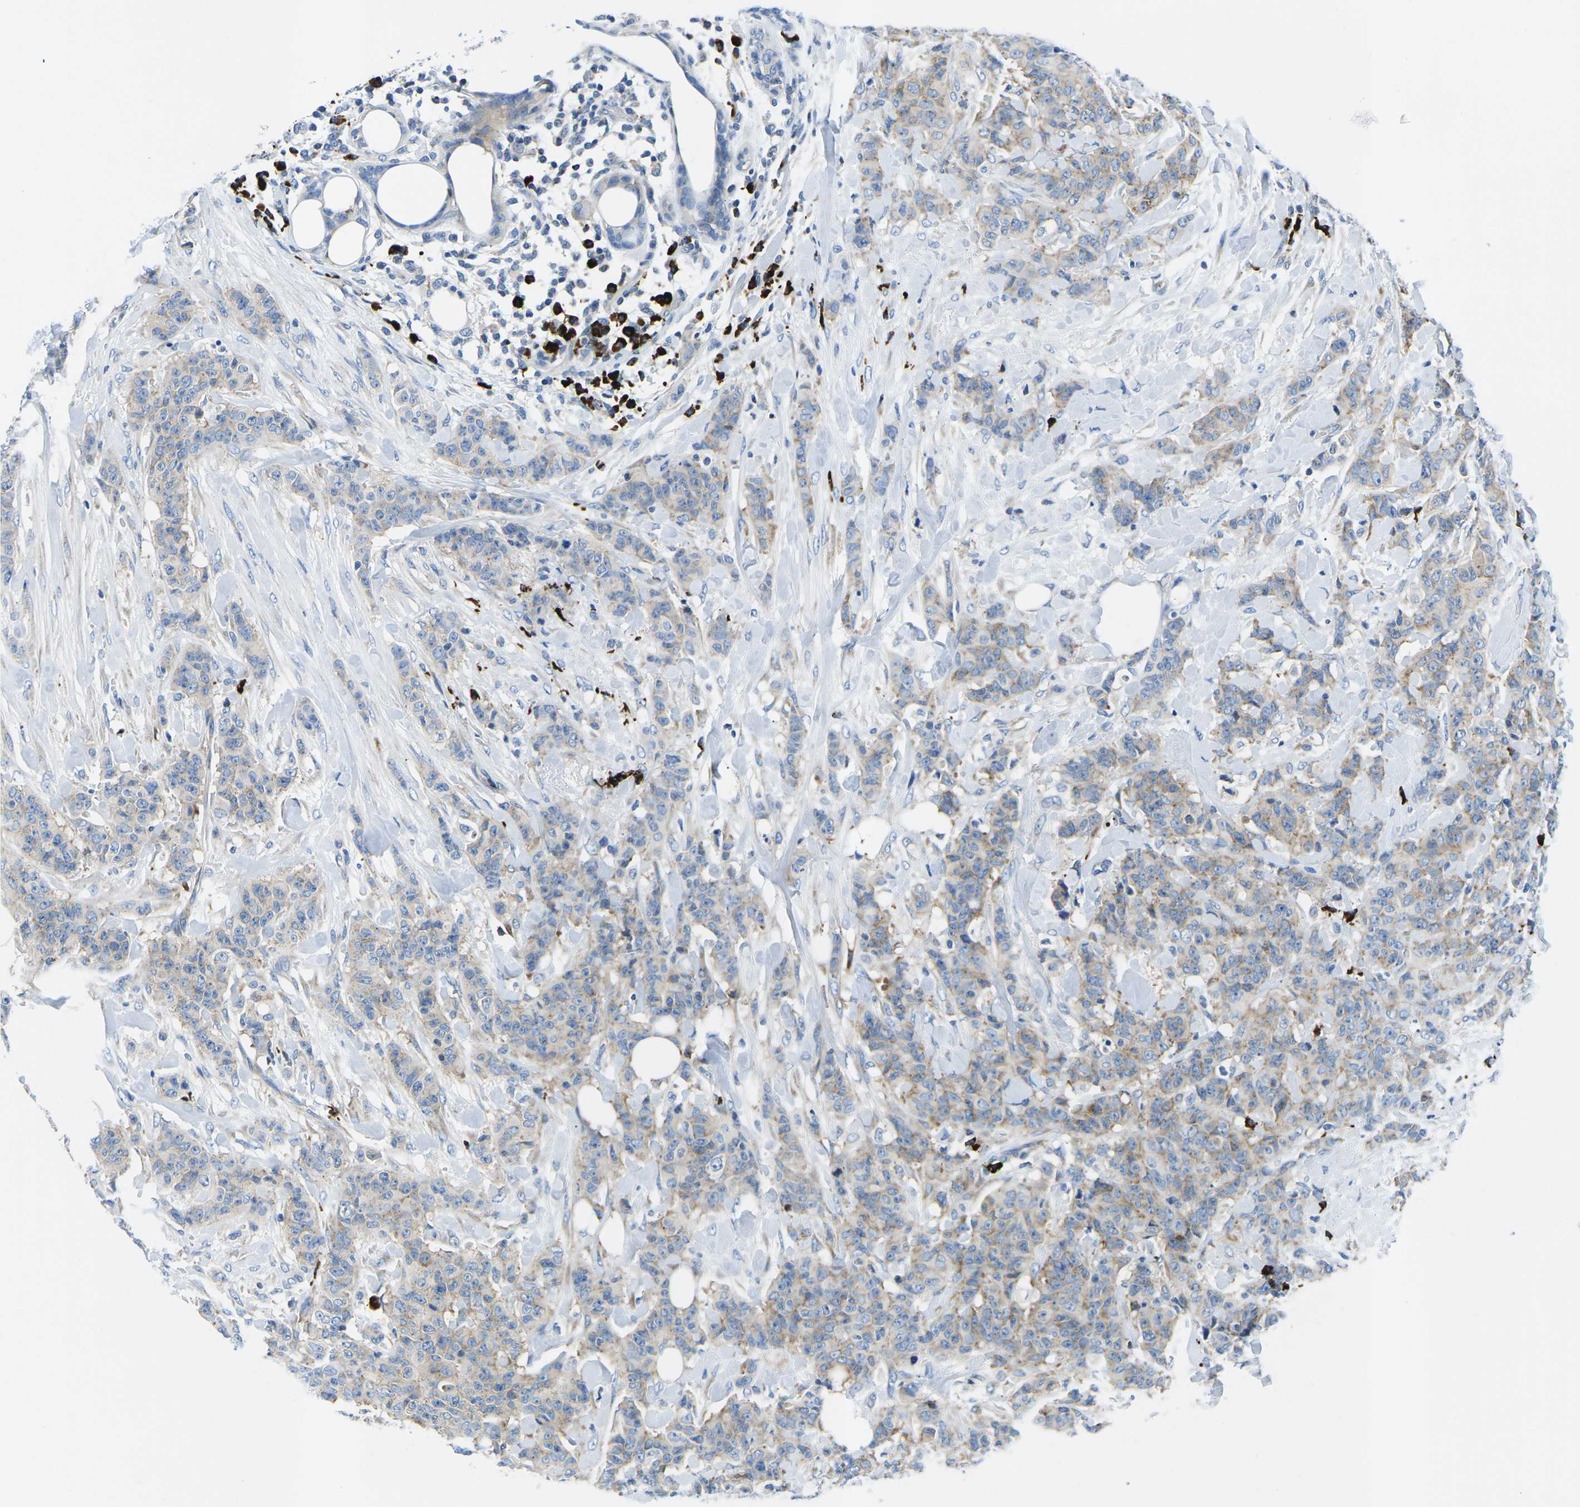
{"staining": {"intensity": "weak", "quantity": "25%-75%", "location": "cytoplasmic/membranous"}, "tissue": "breast cancer", "cell_type": "Tumor cells", "image_type": "cancer", "snomed": [{"axis": "morphology", "description": "Normal tissue, NOS"}, {"axis": "morphology", "description": "Duct carcinoma"}, {"axis": "topography", "description": "Breast"}], "caption": "Tumor cells reveal weak cytoplasmic/membranous positivity in approximately 25%-75% of cells in breast cancer (intraductal carcinoma). (brown staining indicates protein expression, while blue staining denotes nuclei).", "gene": "MC4R", "patient": {"sex": "female", "age": 40}}